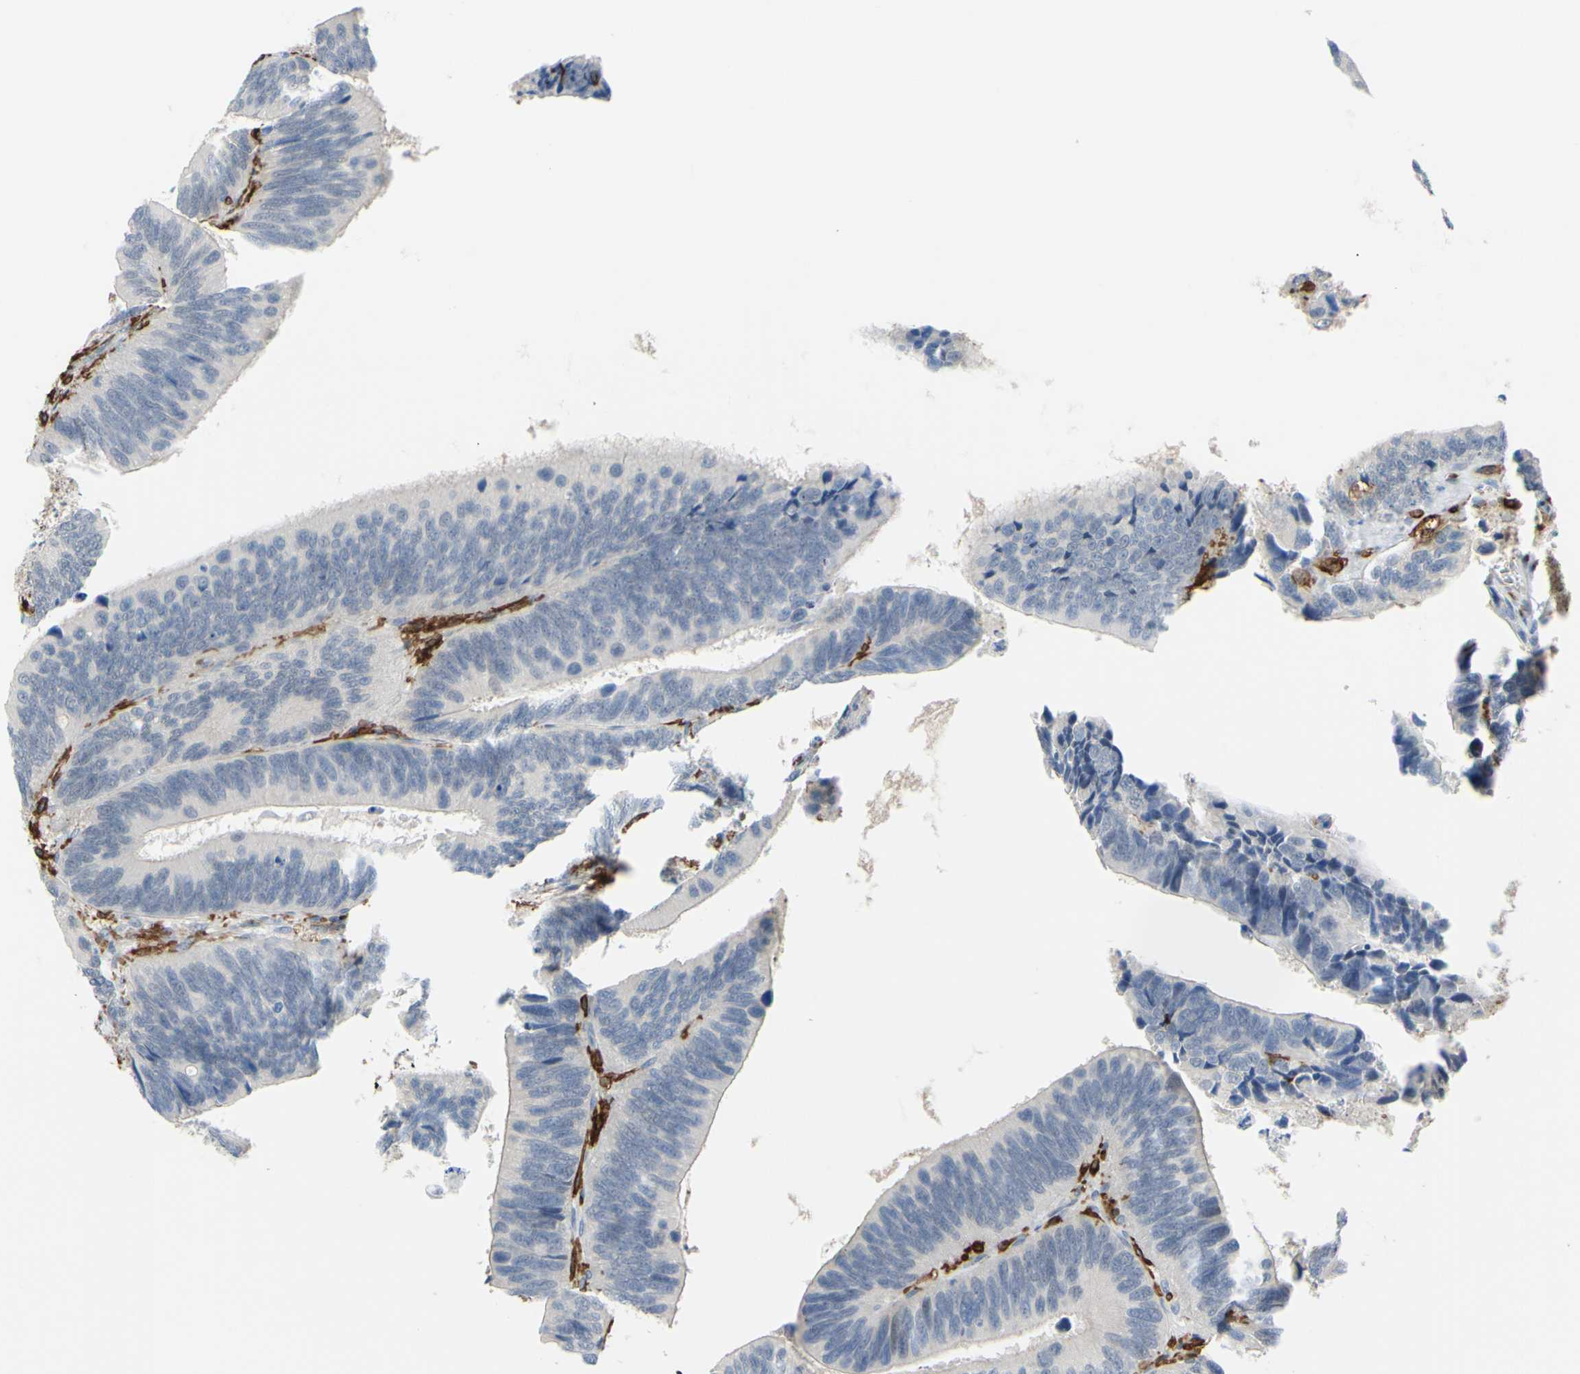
{"staining": {"intensity": "negative", "quantity": "none", "location": "none"}, "tissue": "colorectal cancer", "cell_type": "Tumor cells", "image_type": "cancer", "snomed": [{"axis": "morphology", "description": "Adenocarcinoma, NOS"}, {"axis": "topography", "description": "Colon"}], "caption": "A photomicrograph of human adenocarcinoma (colorectal) is negative for staining in tumor cells.", "gene": "FCGR2A", "patient": {"sex": "male", "age": 72}}